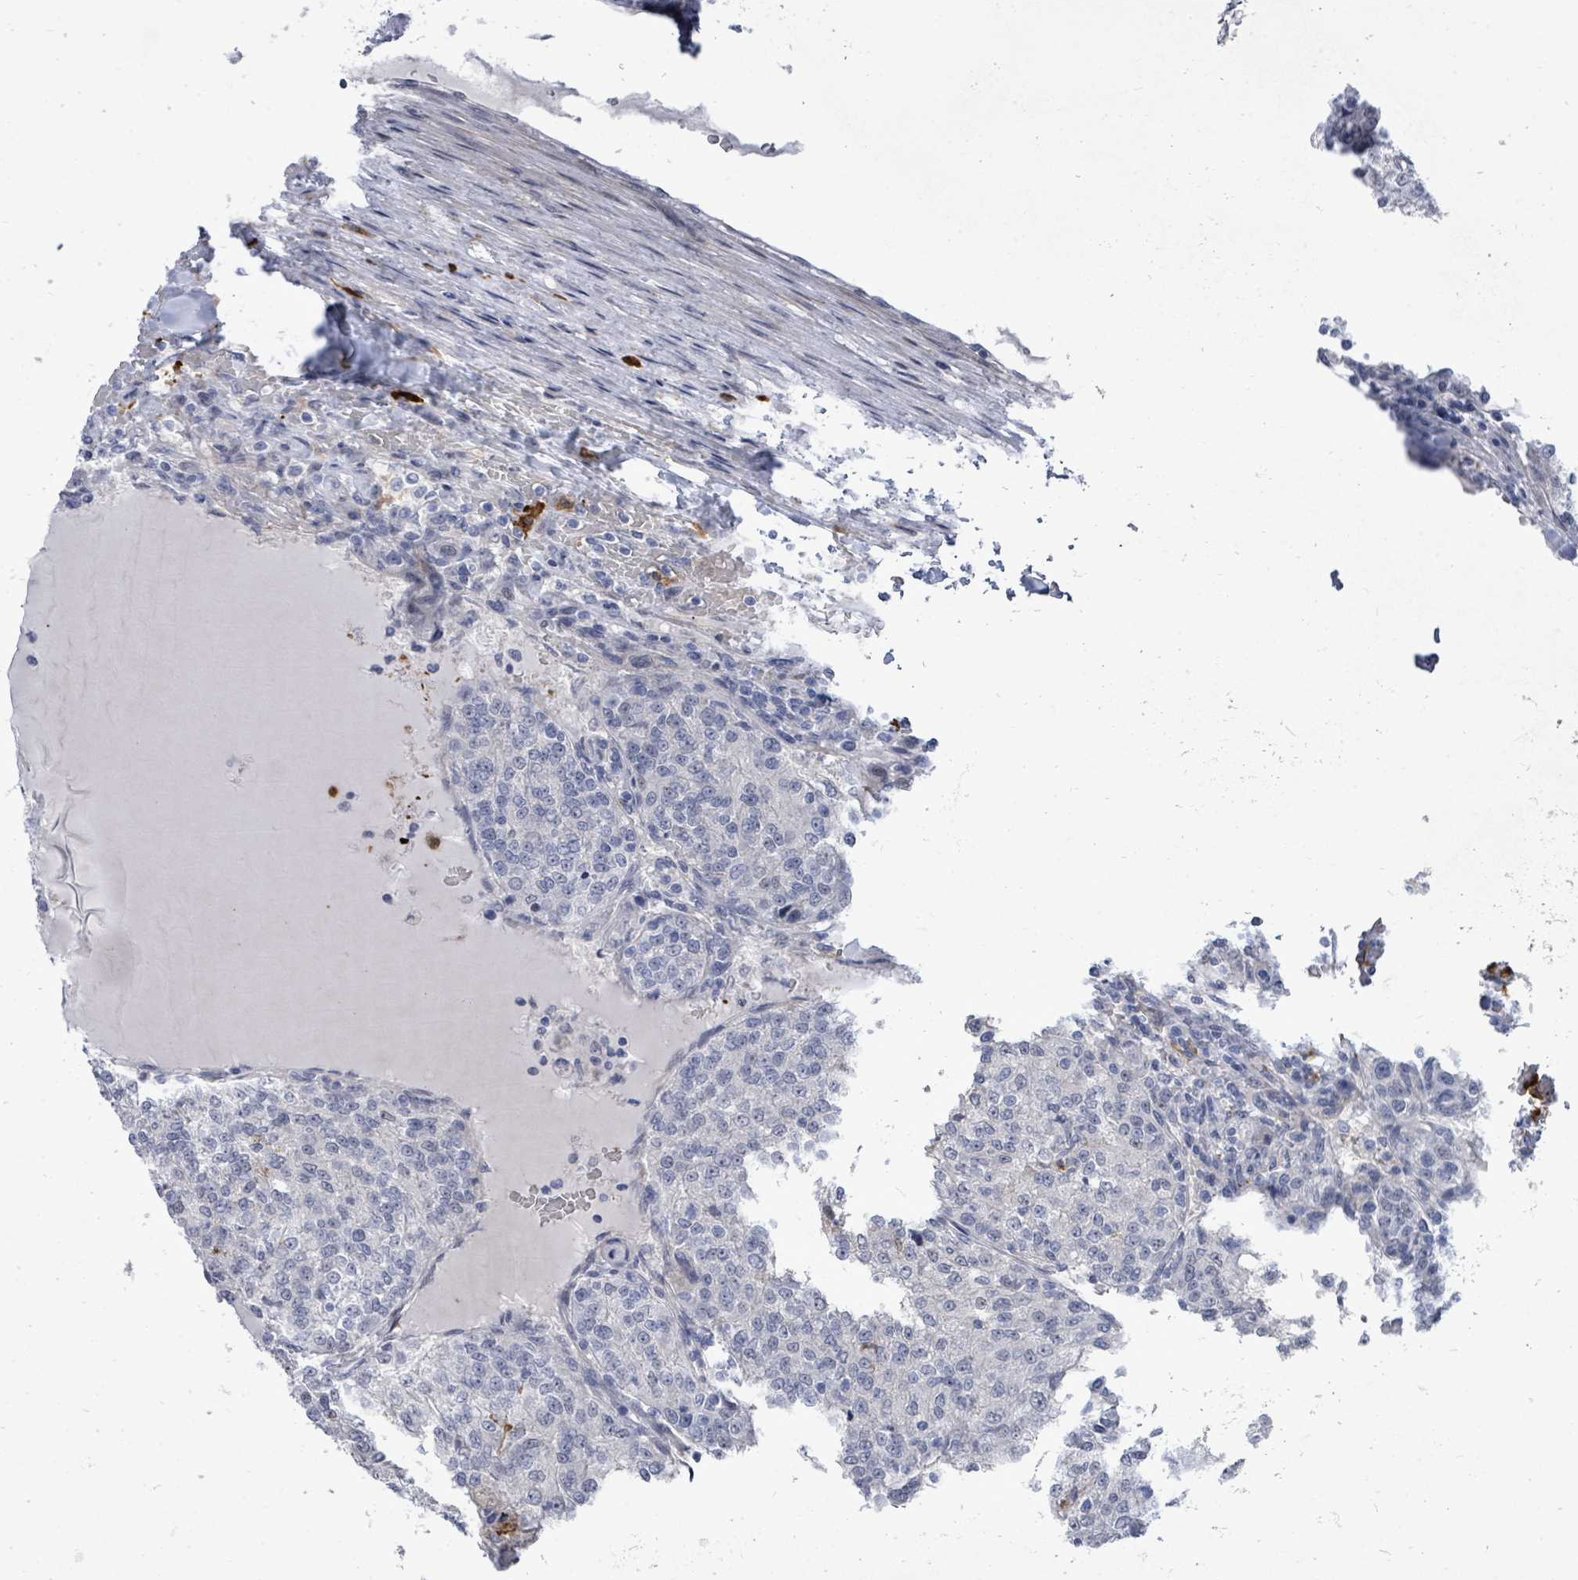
{"staining": {"intensity": "negative", "quantity": "none", "location": "none"}, "tissue": "renal cancer", "cell_type": "Tumor cells", "image_type": "cancer", "snomed": [{"axis": "morphology", "description": "Adenocarcinoma, NOS"}, {"axis": "topography", "description": "Kidney"}], "caption": "High magnification brightfield microscopy of renal adenocarcinoma stained with DAB (brown) and counterstained with hematoxylin (blue): tumor cells show no significant staining. (Brightfield microscopy of DAB (3,3'-diaminobenzidine) IHC at high magnification).", "gene": "CT45A5", "patient": {"sex": "female", "age": 63}}